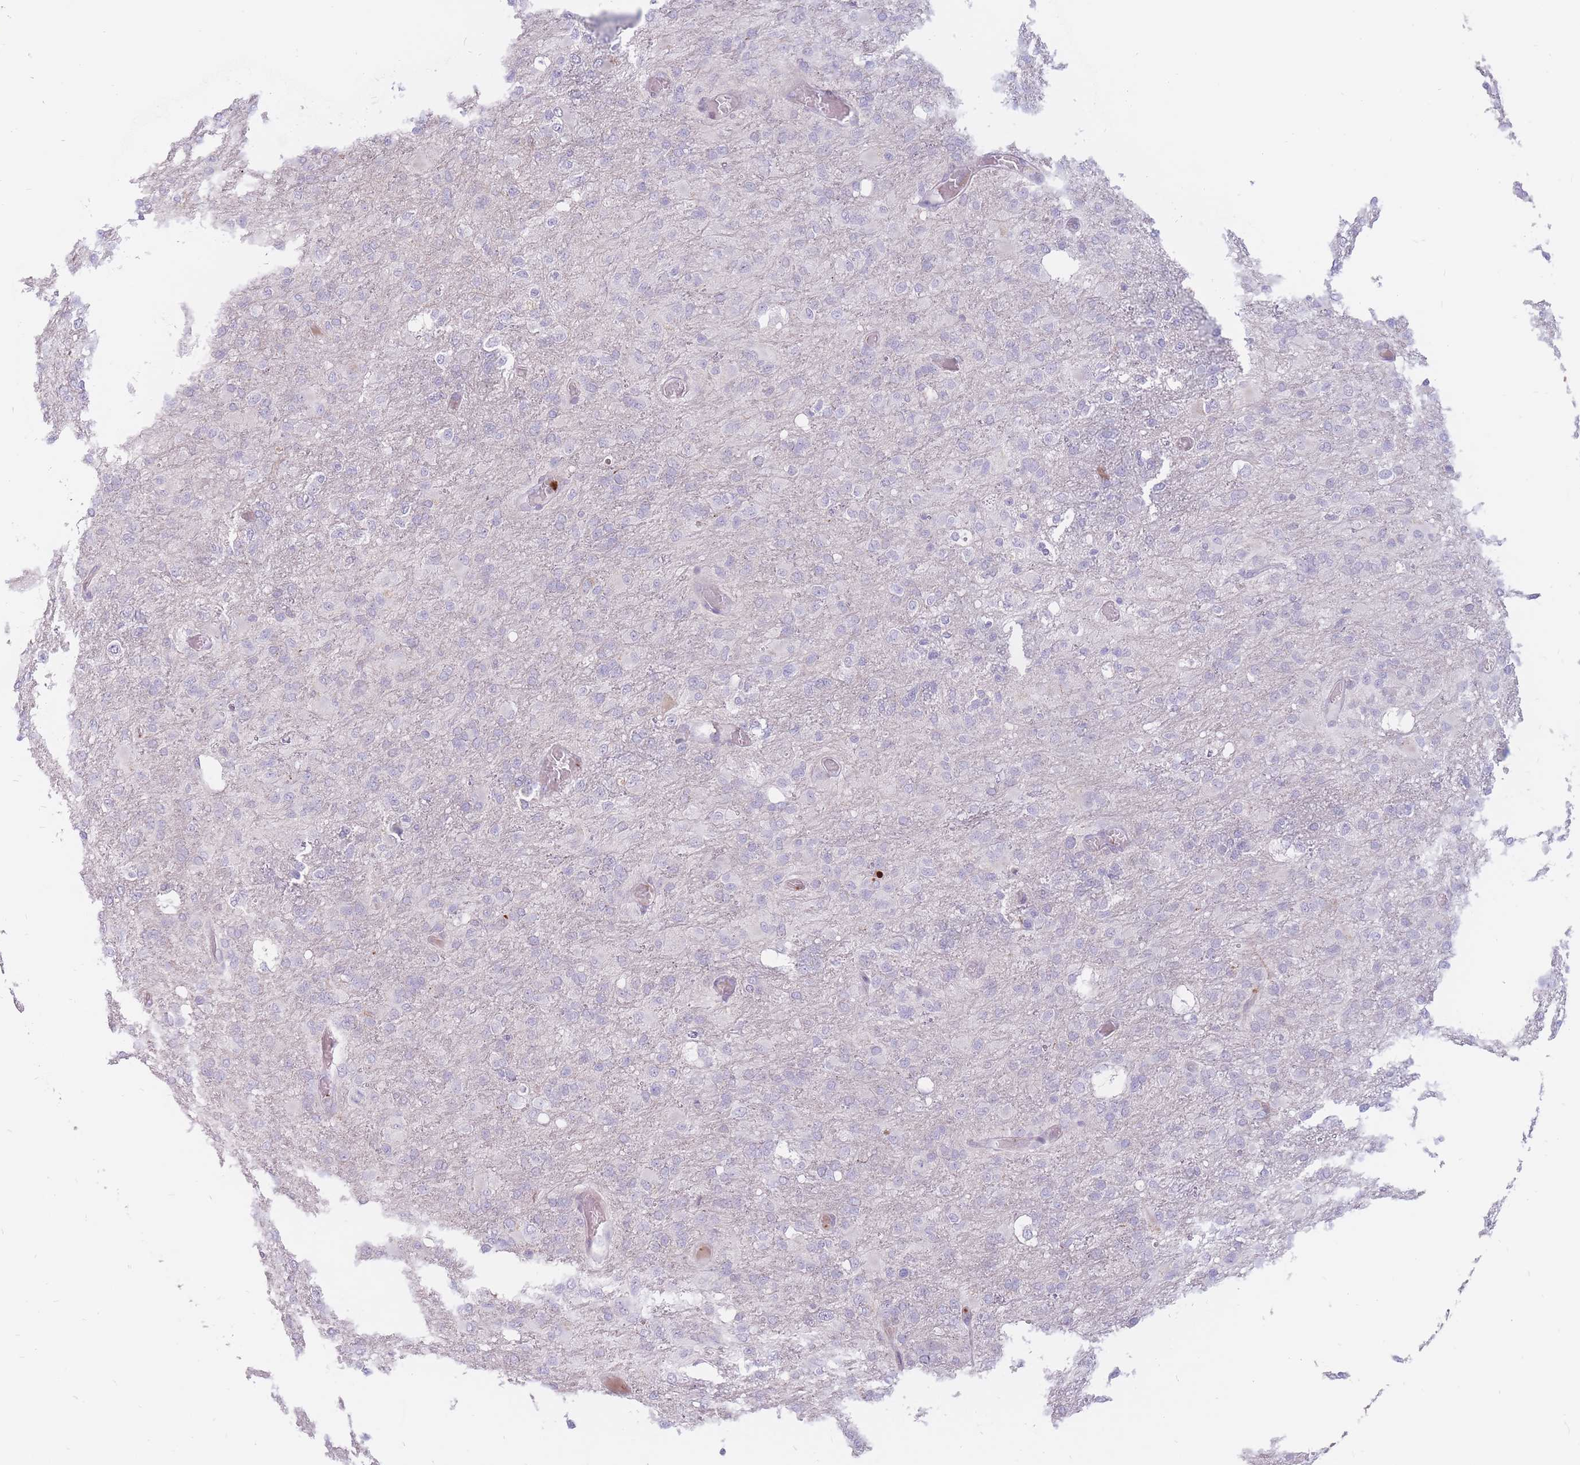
{"staining": {"intensity": "negative", "quantity": "none", "location": "none"}, "tissue": "glioma", "cell_type": "Tumor cells", "image_type": "cancer", "snomed": [{"axis": "morphology", "description": "Glioma, malignant, High grade"}, {"axis": "topography", "description": "Brain"}], "caption": "Tumor cells are negative for brown protein staining in glioma.", "gene": "PTGDR", "patient": {"sex": "female", "age": 74}}